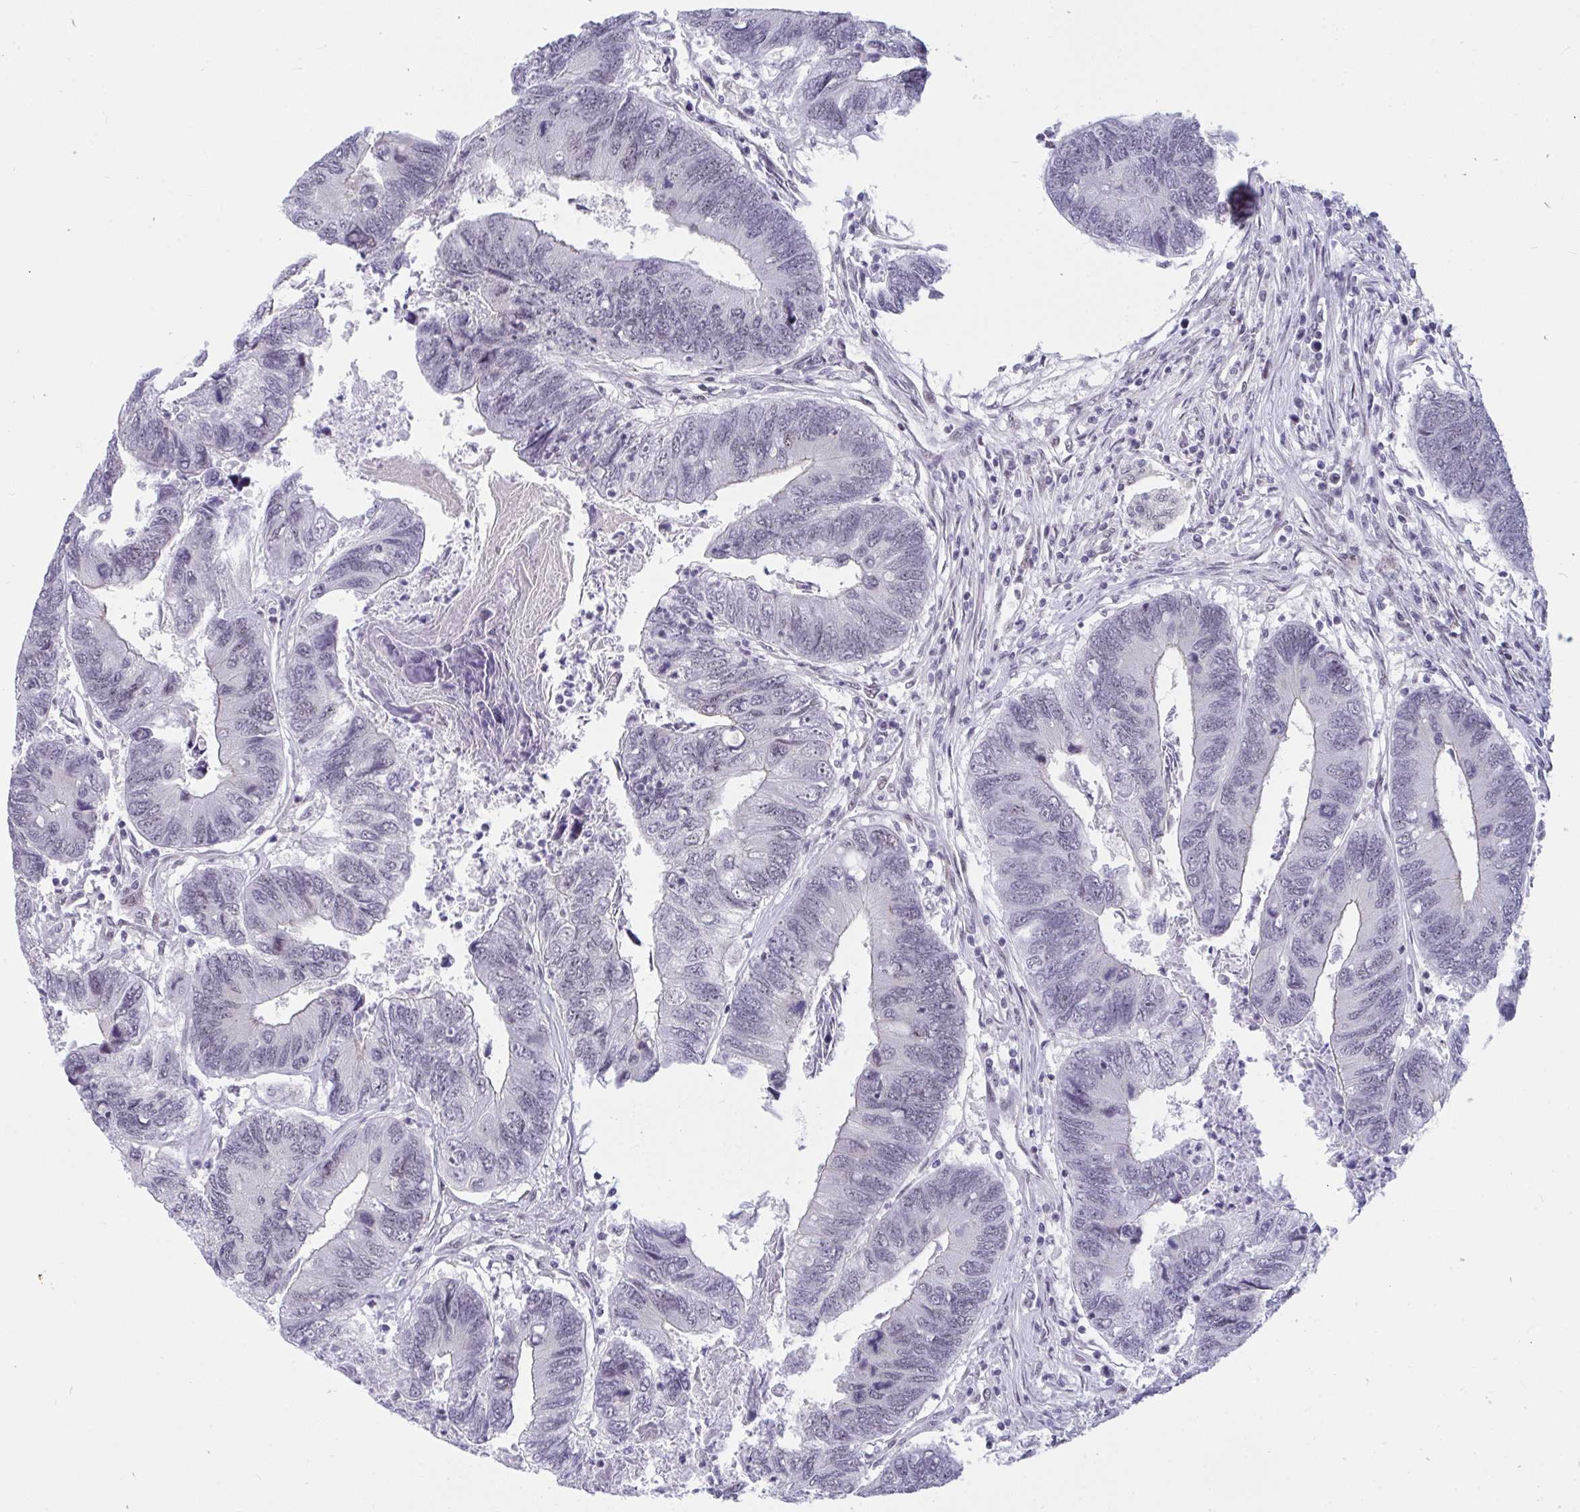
{"staining": {"intensity": "negative", "quantity": "none", "location": "none"}, "tissue": "colorectal cancer", "cell_type": "Tumor cells", "image_type": "cancer", "snomed": [{"axis": "morphology", "description": "Adenocarcinoma, NOS"}, {"axis": "topography", "description": "Colon"}], "caption": "High magnification brightfield microscopy of colorectal adenocarcinoma stained with DAB (3,3'-diaminobenzidine) (brown) and counterstained with hematoxylin (blue): tumor cells show no significant positivity. The staining is performed using DAB (3,3'-diaminobenzidine) brown chromogen with nuclei counter-stained in using hematoxylin.", "gene": "PRR14", "patient": {"sex": "female", "age": 67}}